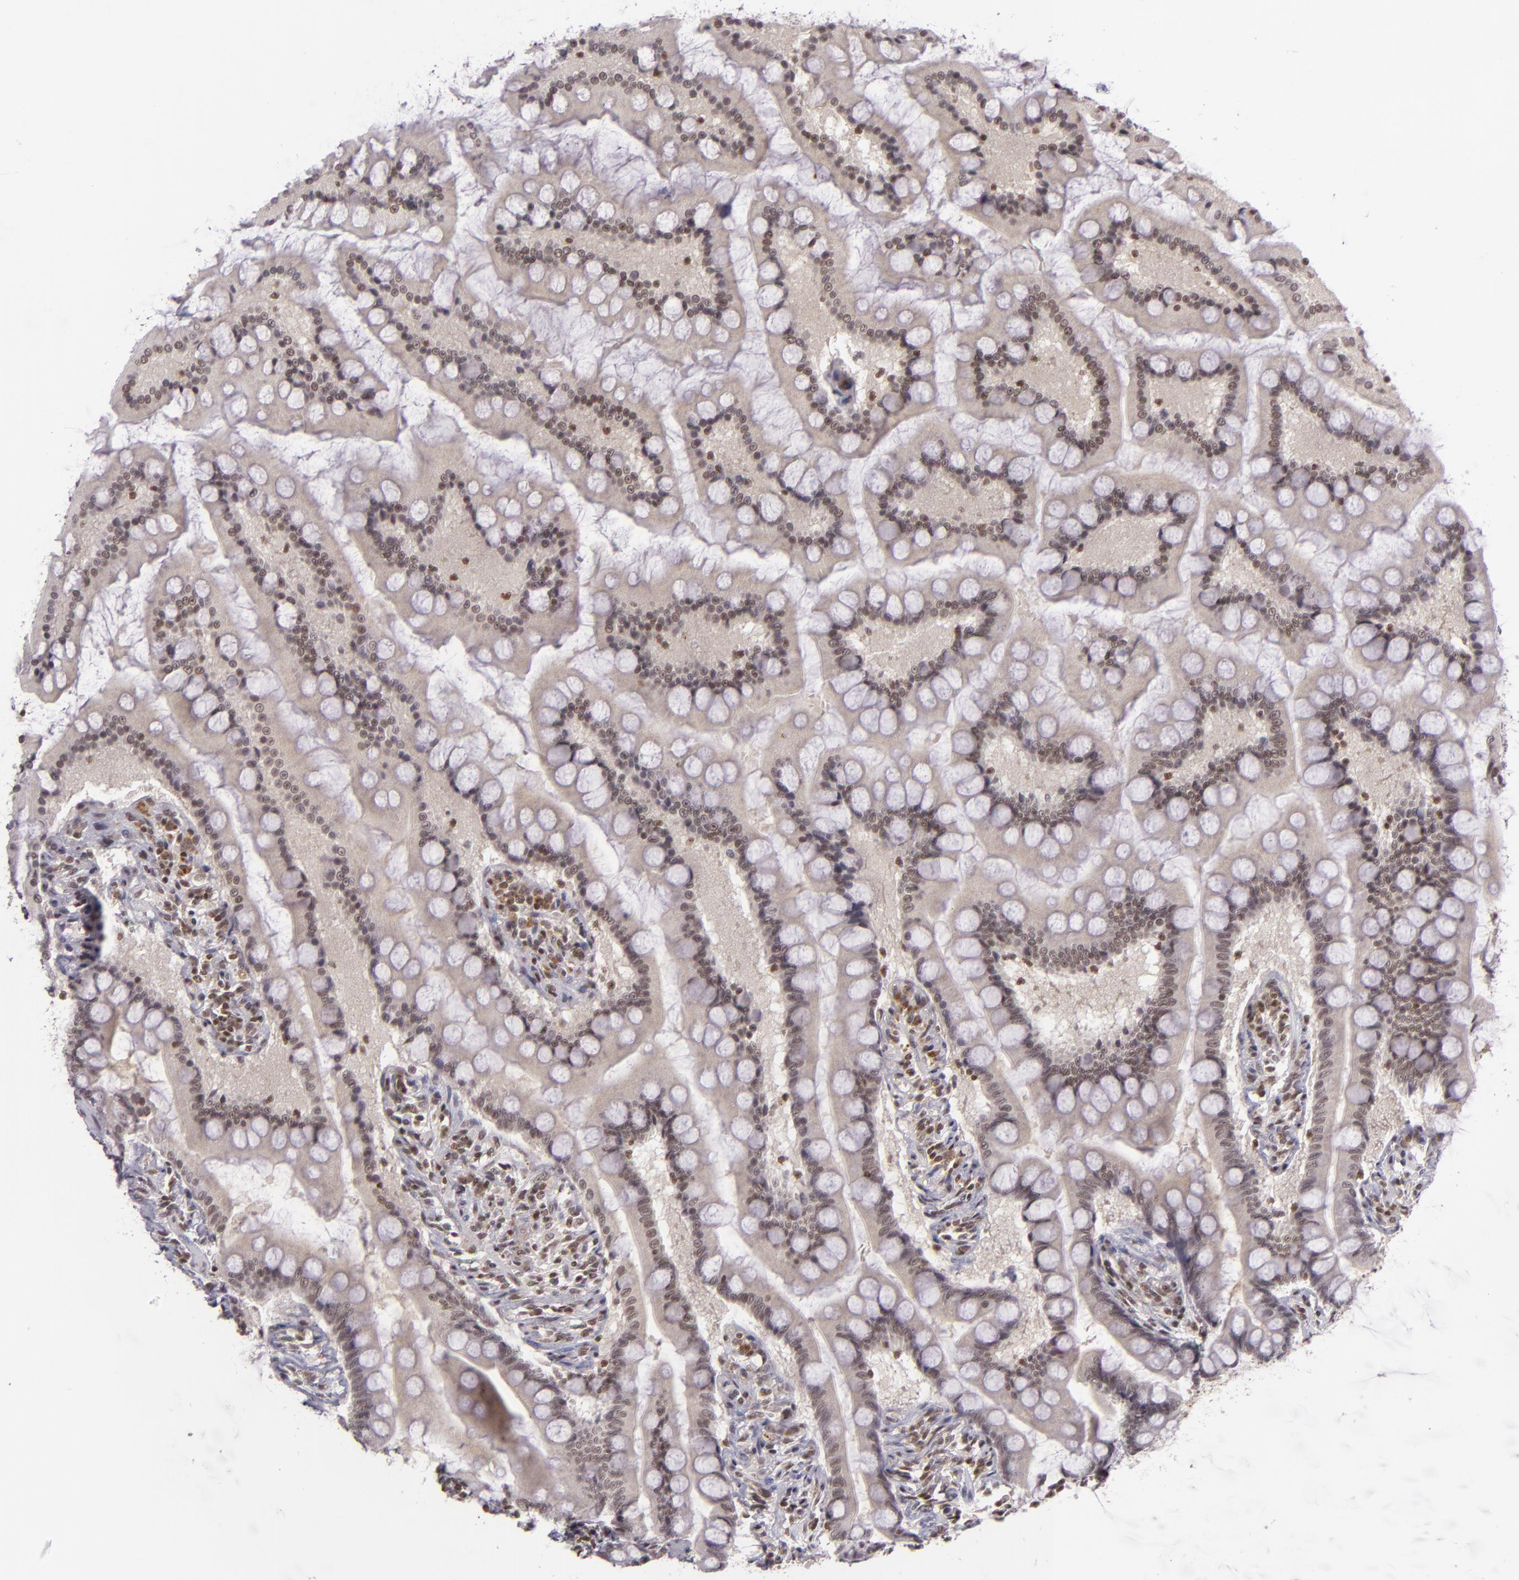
{"staining": {"intensity": "weak", "quantity": ">75%", "location": "nuclear"}, "tissue": "small intestine", "cell_type": "Glandular cells", "image_type": "normal", "snomed": [{"axis": "morphology", "description": "Normal tissue, NOS"}, {"axis": "topography", "description": "Small intestine"}], "caption": "The histopathology image exhibits immunohistochemical staining of unremarkable small intestine. There is weak nuclear expression is identified in about >75% of glandular cells. (DAB (3,3'-diaminobenzidine) IHC, brown staining for protein, blue staining for nuclei).", "gene": "ZFX", "patient": {"sex": "male", "age": 41}}